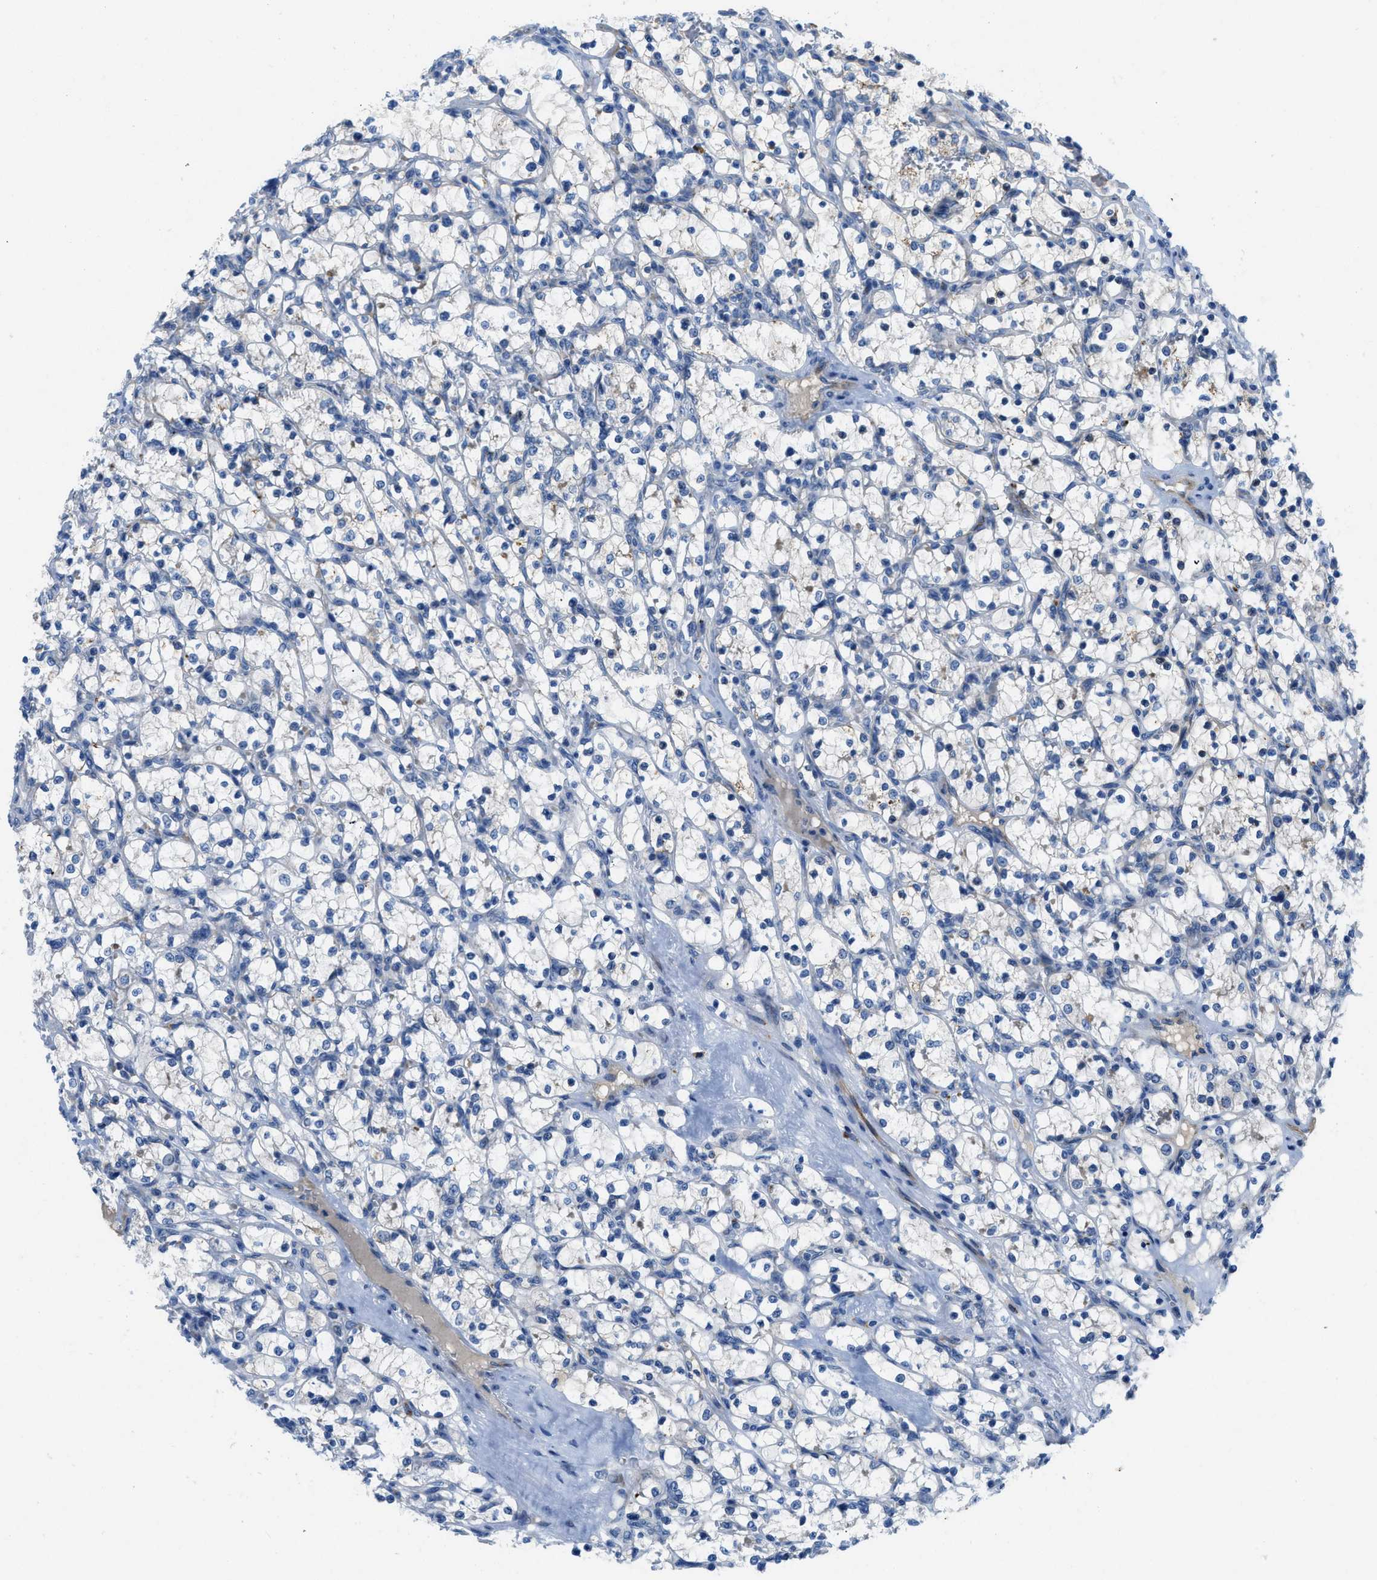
{"staining": {"intensity": "negative", "quantity": "none", "location": "none"}, "tissue": "renal cancer", "cell_type": "Tumor cells", "image_type": "cancer", "snomed": [{"axis": "morphology", "description": "Adenocarcinoma, NOS"}, {"axis": "topography", "description": "Kidney"}], "caption": "Immunohistochemistry (IHC) of human renal cancer (adenocarcinoma) shows no positivity in tumor cells. (Immunohistochemistry (IHC), brightfield microscopy, high magnification).", "gene": "TMEM248", "patient": {"sex": "female", "age": 69}}